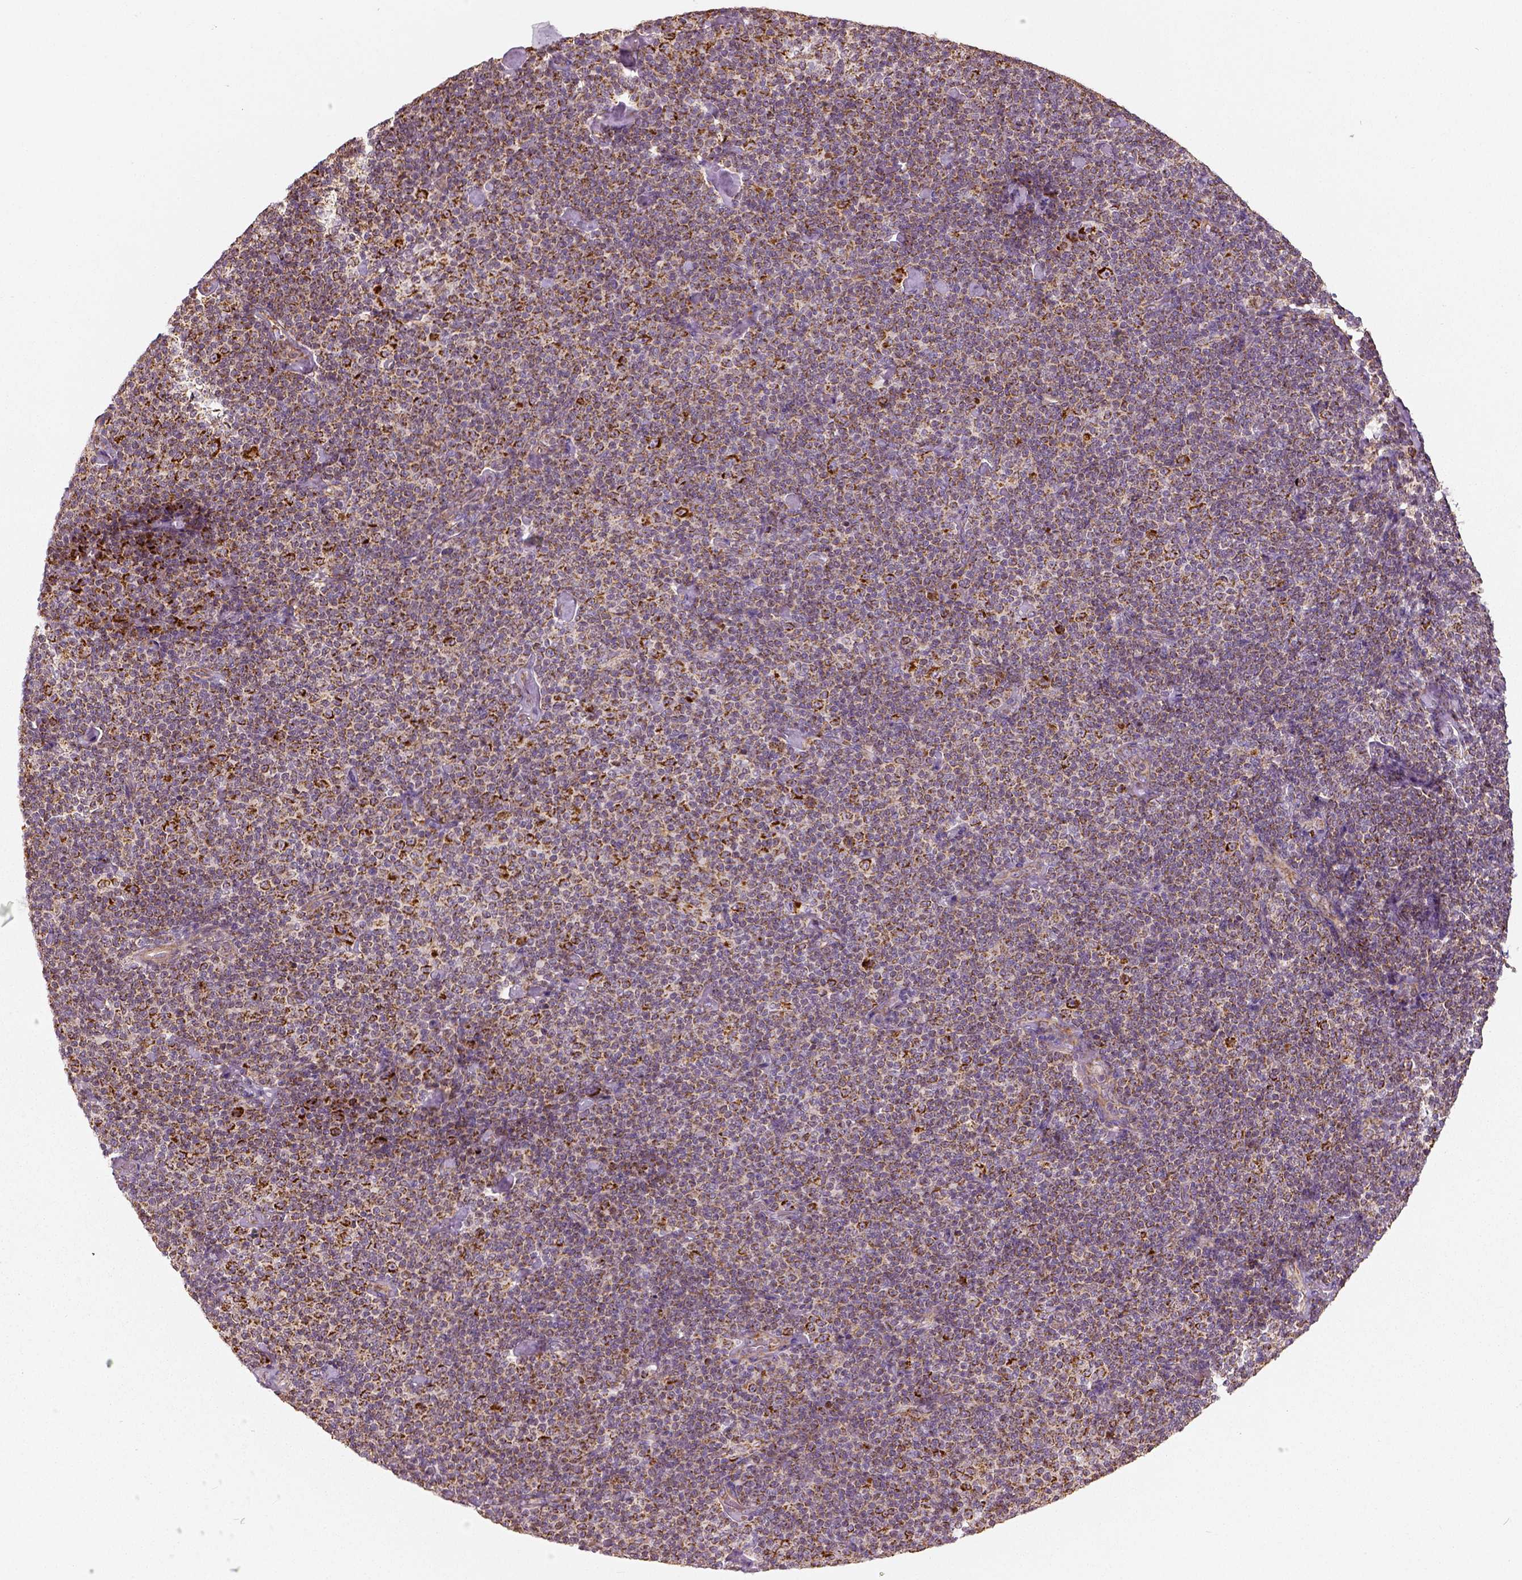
{"staining": {"intensity": "strong", "quantity": ">75%", "location": "cytoplasmic/membranous"}, "tissue": "lymphoma", "cell_type": "Tumor cells", "image_type": "cancer", "snomed": [{"axis": "morphology", "description": "Malignant lymphoma, non-Hodgkin's type, Low grade"}, {"axis": "topography", "description": "Lymph node"}], "caption": "Immunohistochemical staining of human low-grade malignant lymphoma, non-Hodgkin's type shows high levels of strong cytoplasmic/membranous expression in about >75% of tumor cells.", "gene": "PGAM5", "patient": {"sex": "male", "age": 81}}